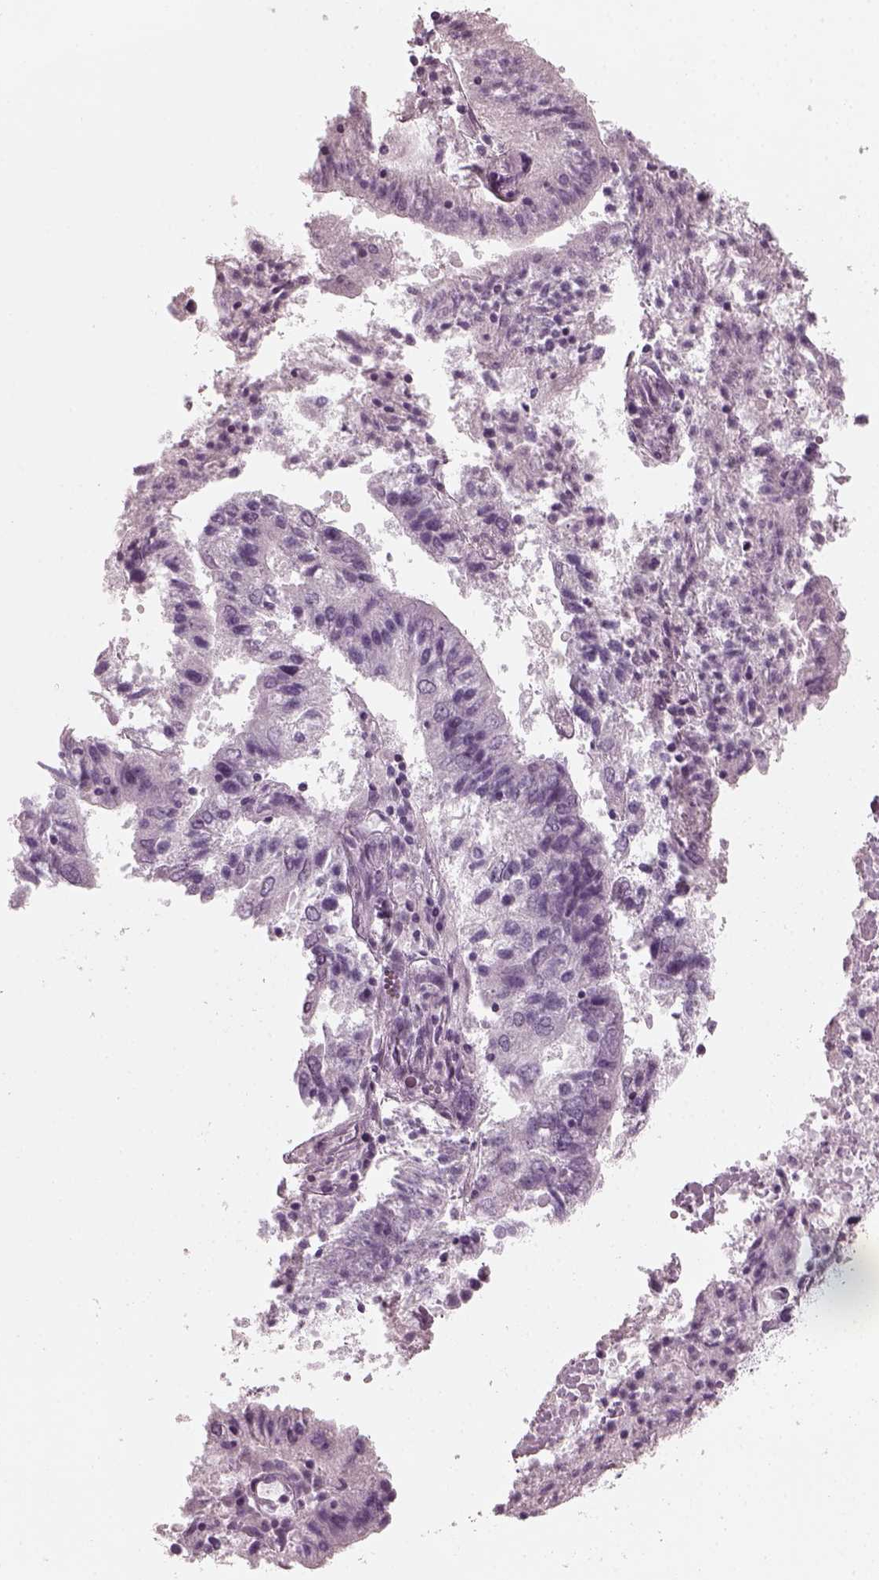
{"staining": {"intensity": "negative", "quantity": "none", "location": "none"}, "tissue": "endometrial cancer", "cell_type": "Tumor cells", "image_type": "cancer", "snomed": [{"axis": "morphology", "description": "Adenocarcinoma, NOS"}, {"axis": "topography", "description": "Endometrium"}], "caption": "The photomicrograph exhibits no staining of tumor cells in endometrial cancer.", "gene": "RCVRN", "patient": {"sex": "female", "age": 82}}